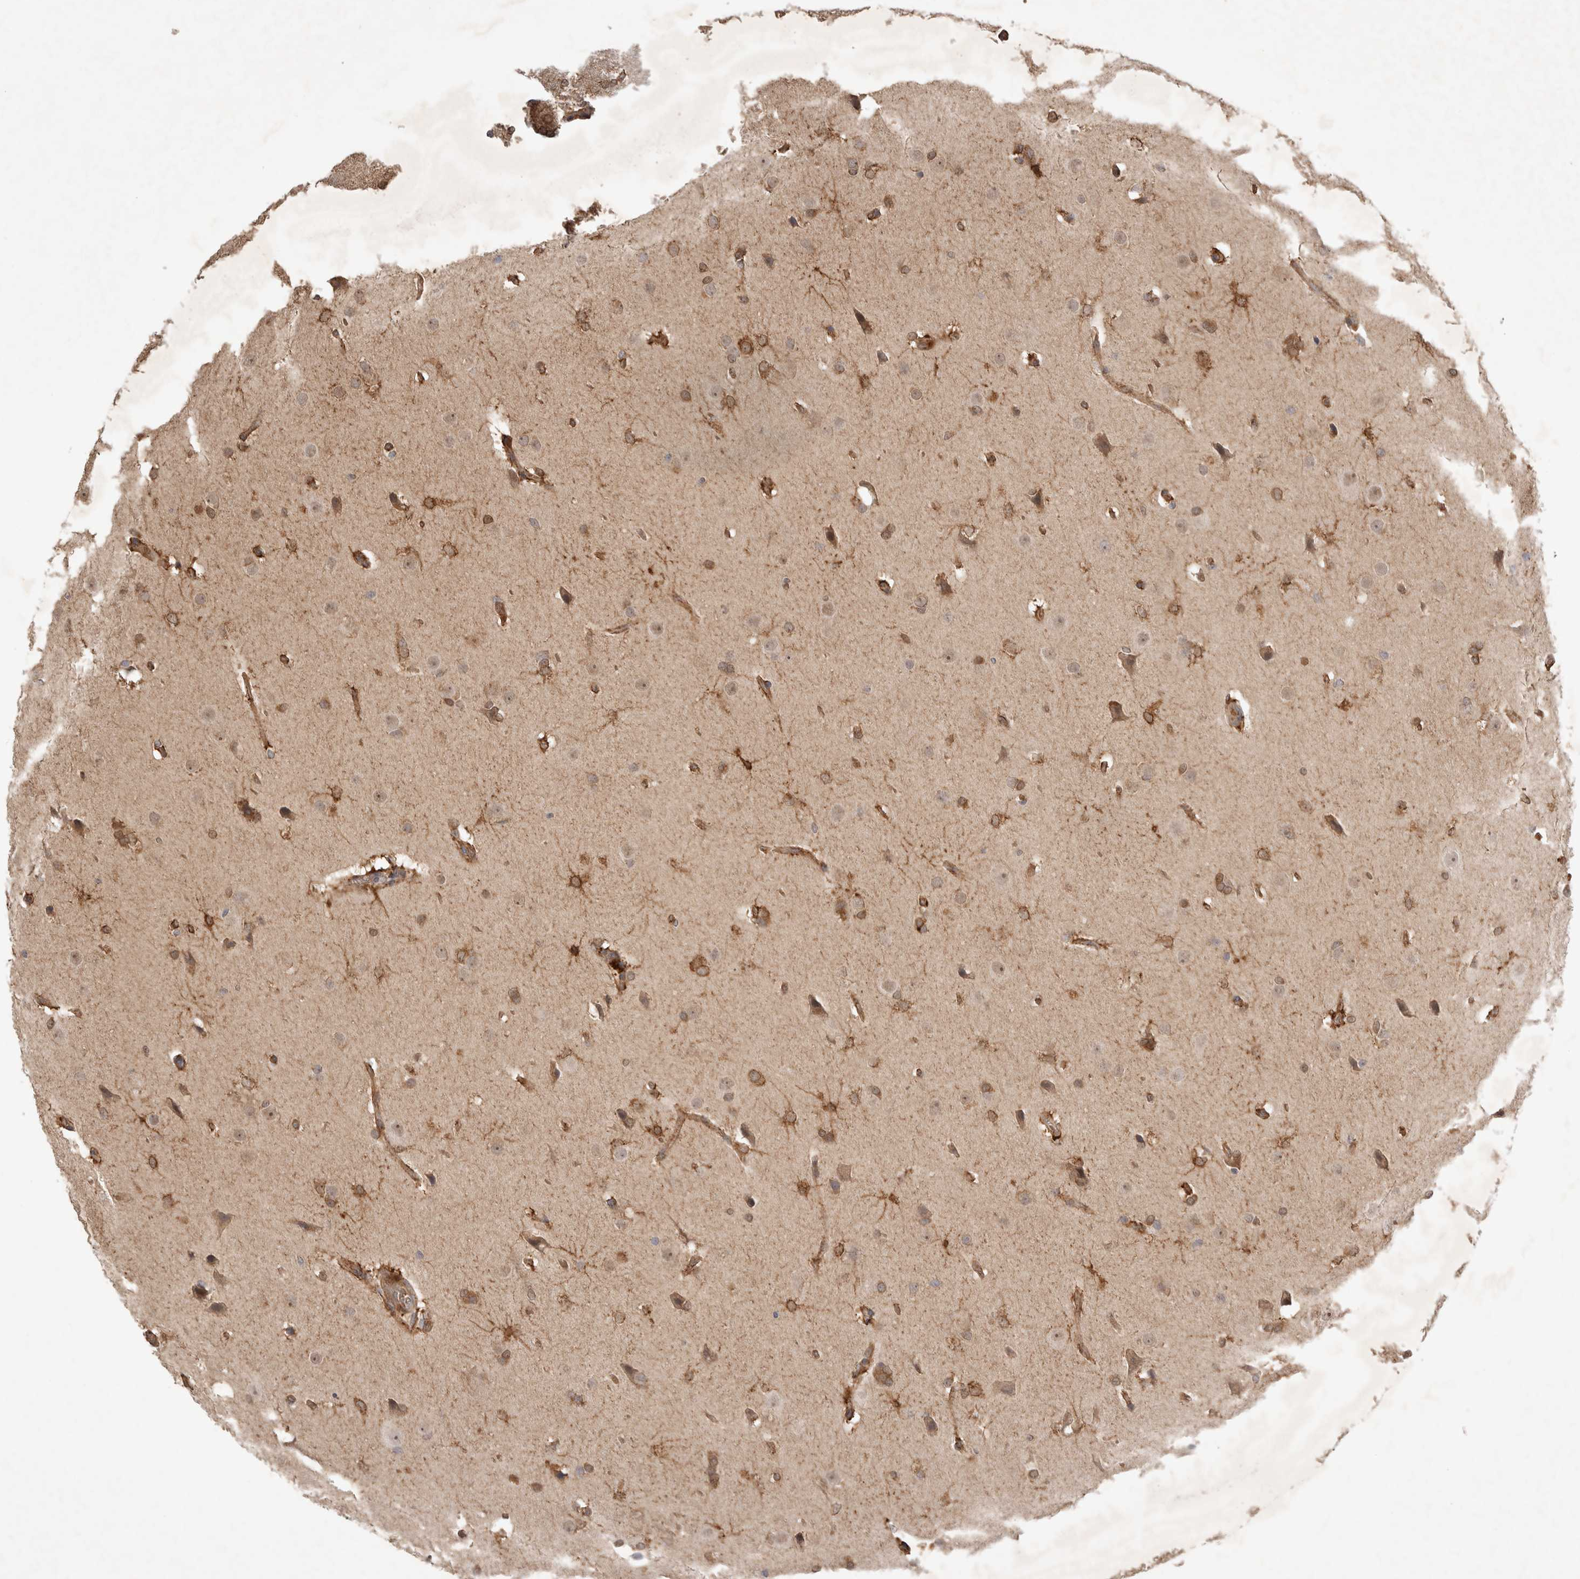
{"staining": {"intensity": "moderate", "quantity": "25%-75%", "location": "cytoplasmic/membranous"}, "tissue": "glioma", "cell_type": "Tumor cells", "image_type": "cancer", "snomed": [{"axis": "morphology", "description": "Glioma, malignant, Low grade"}, {"axis": "topography", "description": "Brain"}], "caption": "This is an image of immunohistochemistry staining of glioma, which shows moderate expression in the cytoplasmic/membranous of tumor cells.", "gene": "FAM221A", "patient": {"sex": "female", "age": 37}}